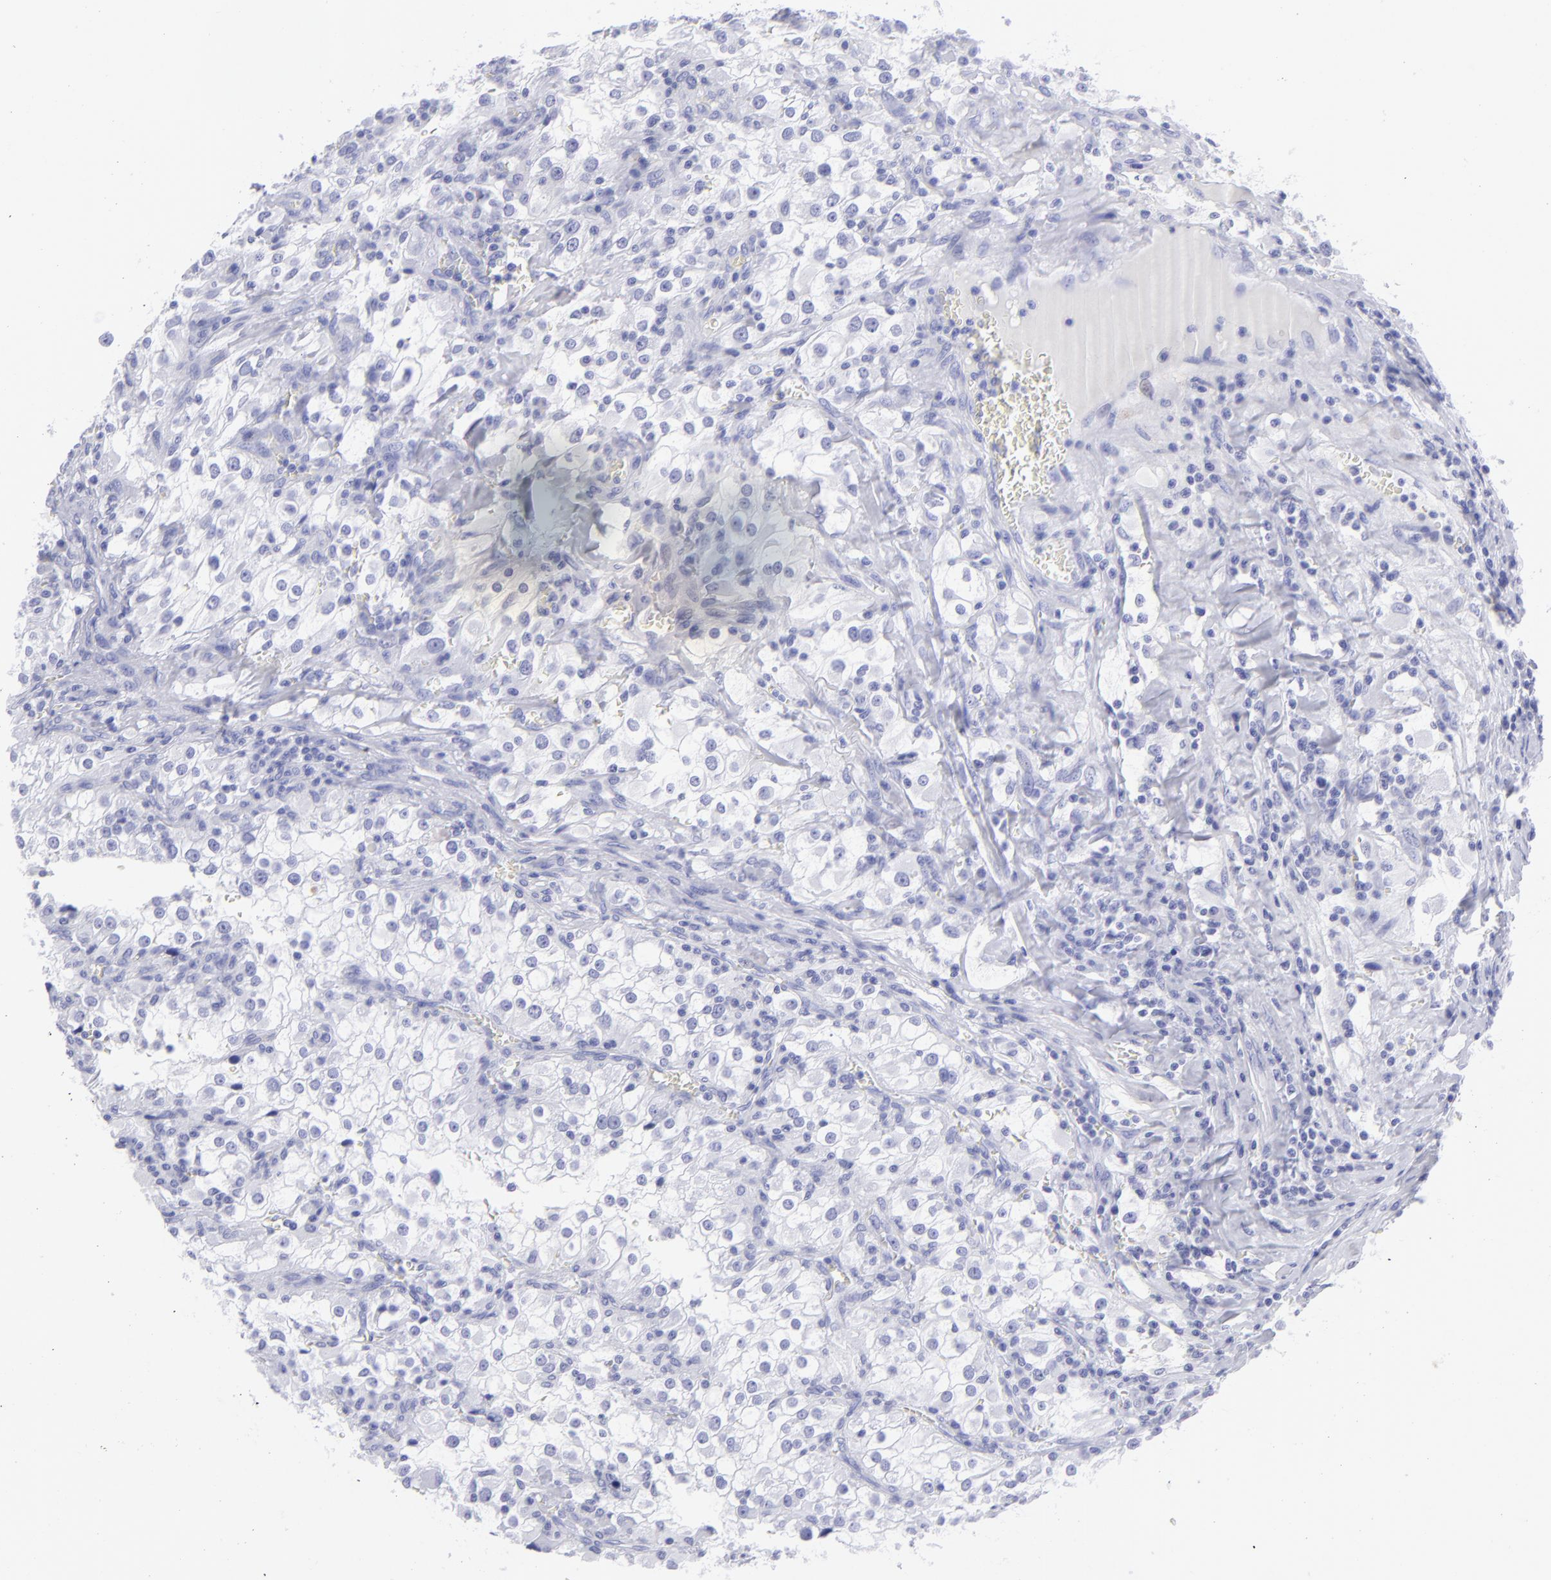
{"staining": {"intensity": "negative", "quantity": "none", "location": "none"}, "tissue": "renal cancer", "cell_type": "Tumor cells", "image_type": "cancer", "snomed": [{"axis": "morphology", "description": "Adenocarcinoma, NOS"}, {"axis": "topography", "description": "Kidney"}], "caption": "IHC image of neoplastic tissue: human renal cancer stained with DAB shows no significant protein expression in tumor cells.", "gene": "SLC1A2", "patient": {"sex": "female", "age": 52}}